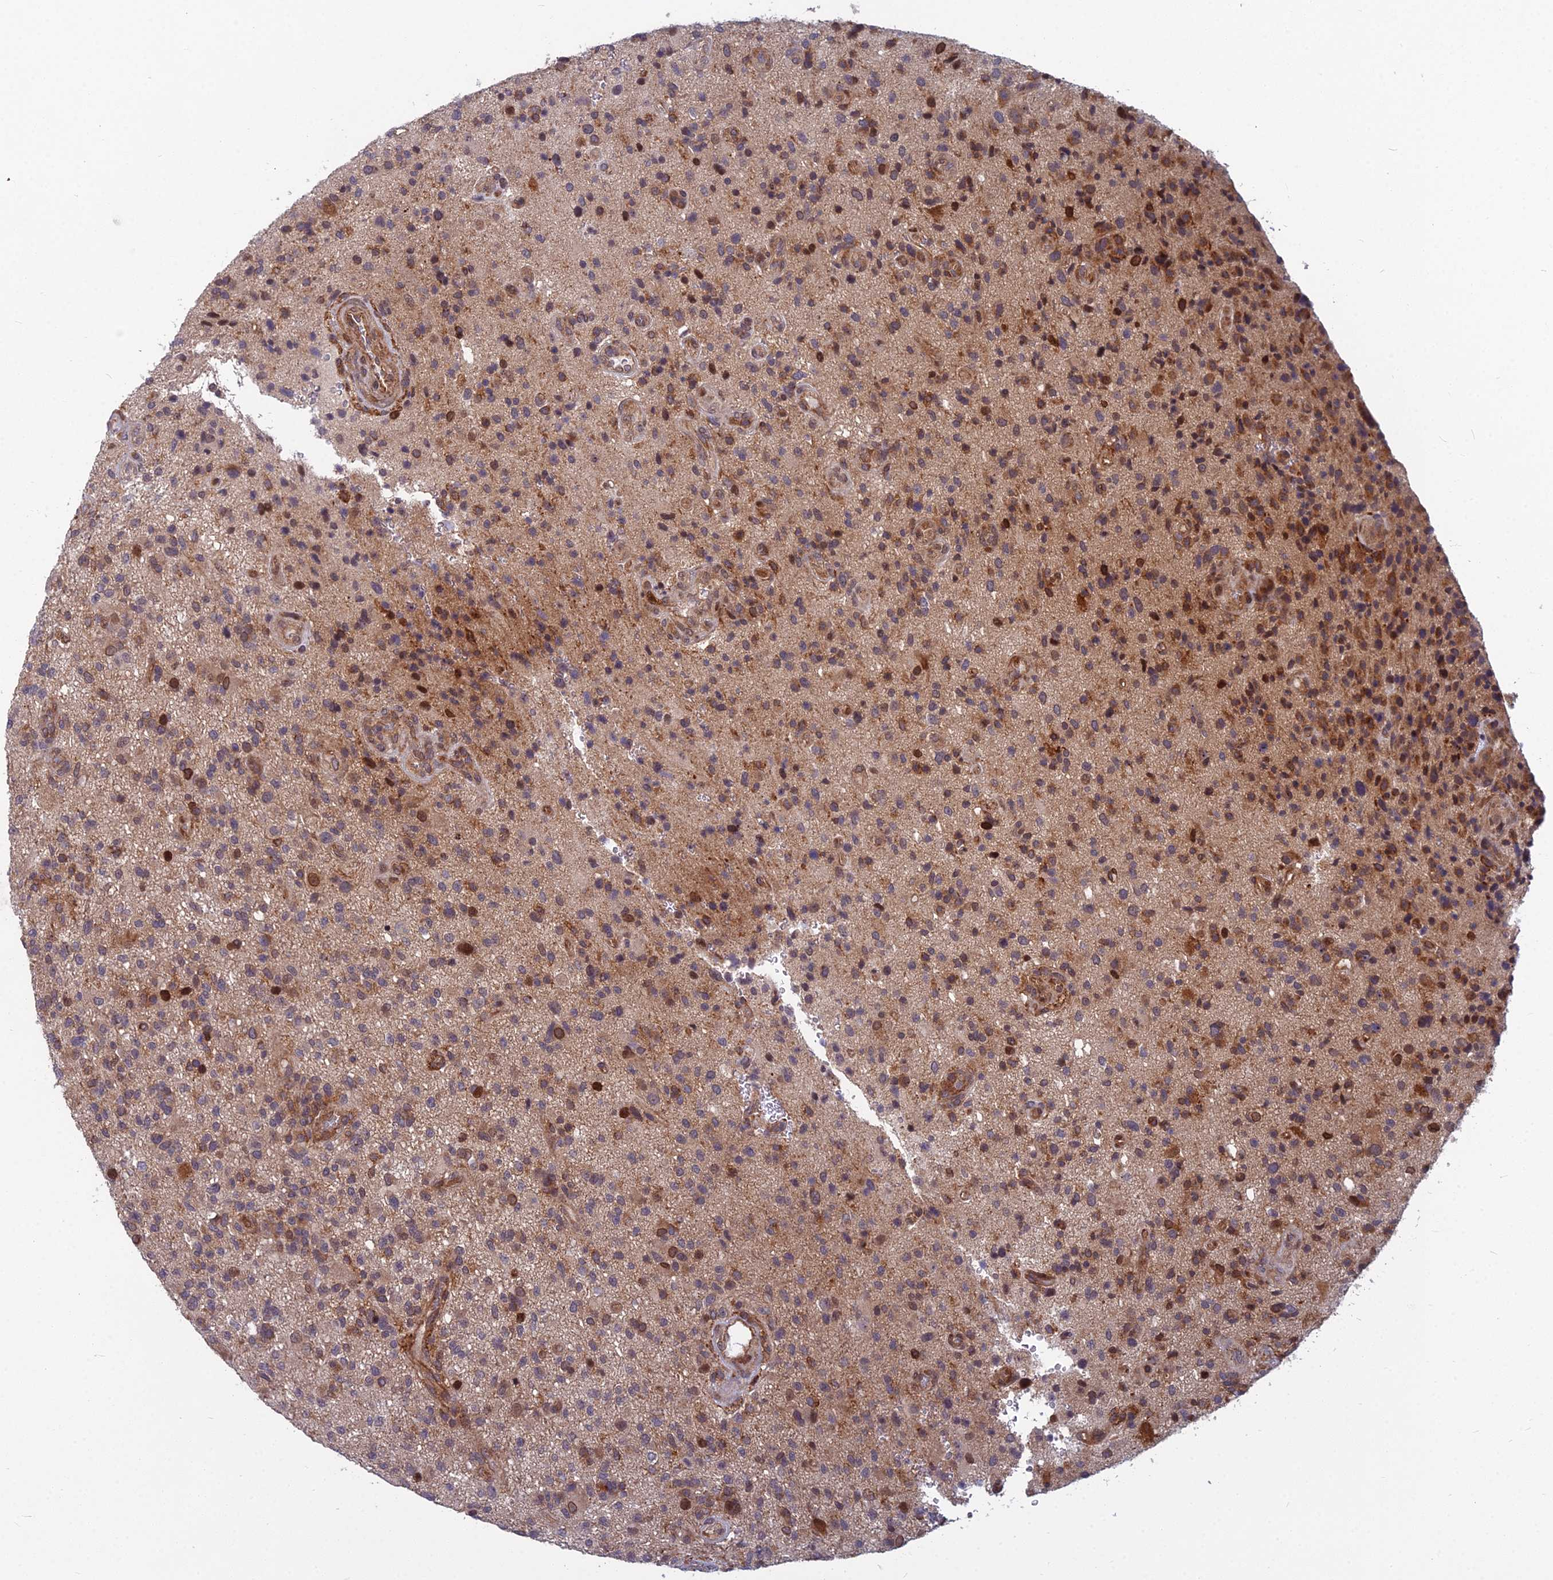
{"staining": {"intensity": "strong", "quantity": "<25%", "location": "cytoplasmic/membranous,nuclear"}, "tissue": "glioma", "cell_type": "Tumor cells", "image_type": "cancer", "snomed": [{"axis": "morphology", "description": "Glioma, malignant, High grade"}, {"axis": "topography", "description": "Brain"}], "caption": "Brown immunohistochemical staining in glioma displays strong cytoplasmic/membranous and nuclear staining in about <25% of tumor cells.", "gene": "COMMD2", "patient": {"sex": "male", "age": 47}}